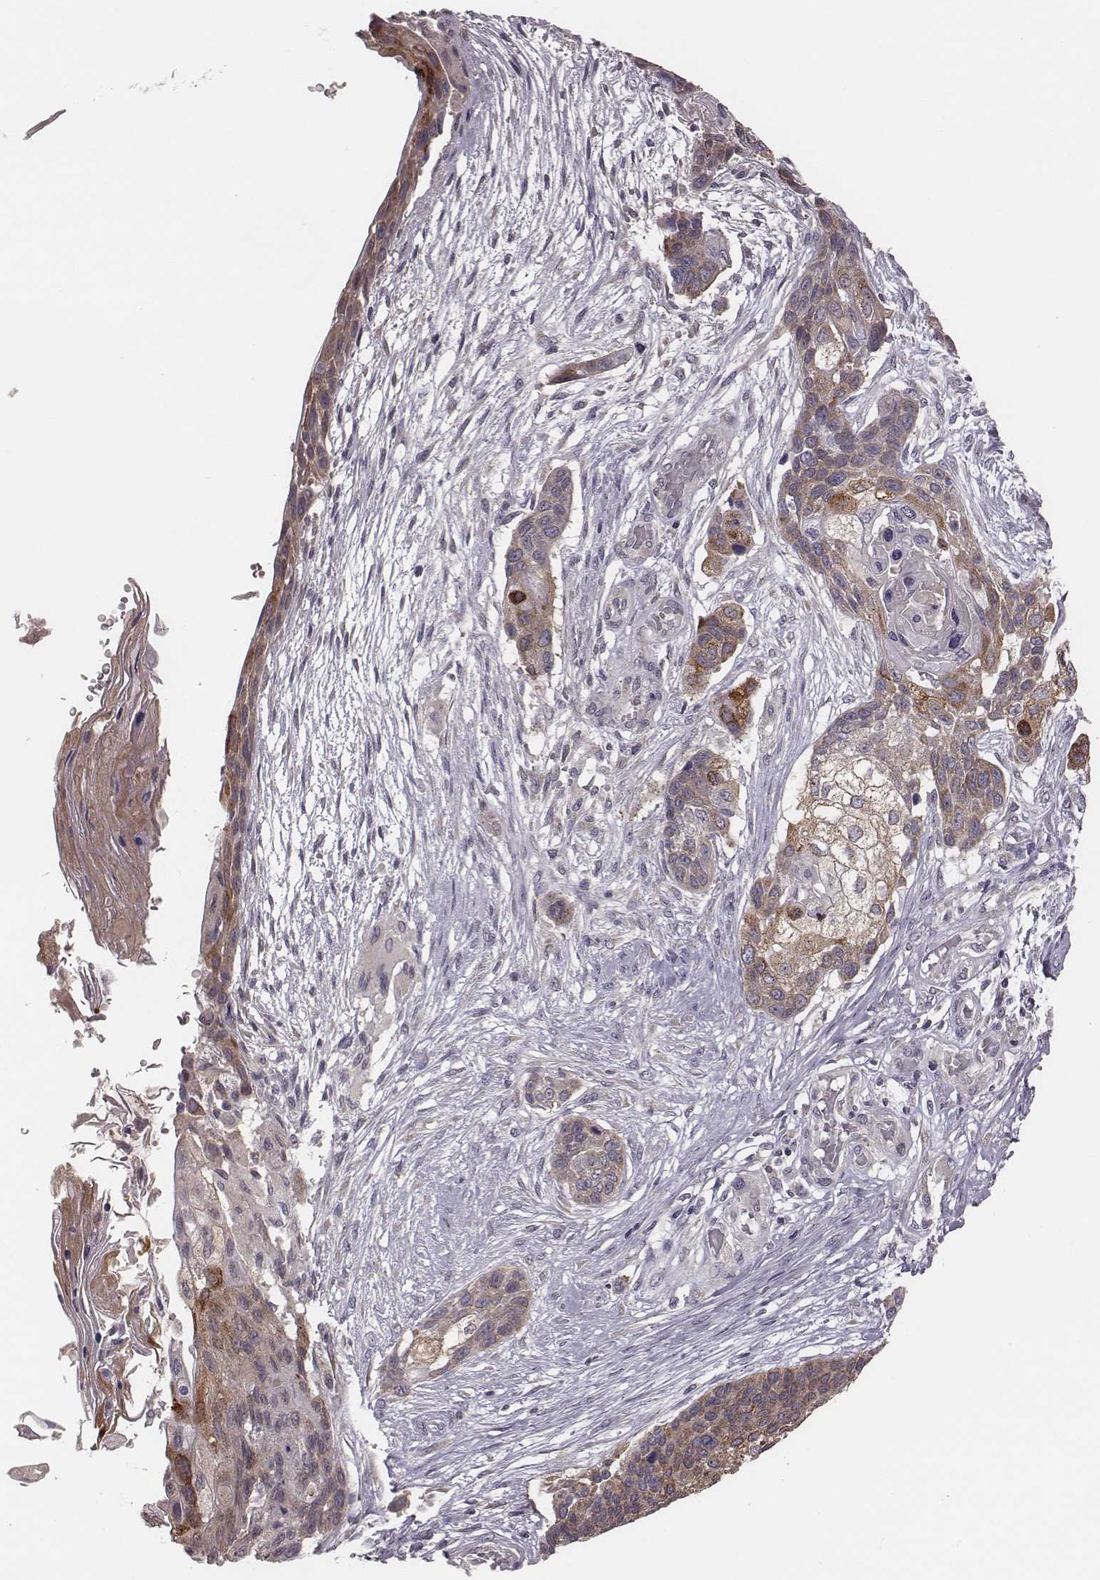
{"staining": {"intensity": "moderate", "quantity": "25%-75%", "location": "cytoplasmic/membranous"}, "tissue": "lung cancer", "cell_type": "Tumor cells", "image_type": "cancer", "snomed": [{"axis": "morphology", "description": "Squamous cell carcinoma, NOS"}, {"axis": "topography", "description": "Lung"}], "caption": "Immunohistochemistry staining of lung cancer (squamous cell carcinoma), which reveals medium levels of moderate cytoplasmic/membranous positivity in approximately 25%-75% of tumor cells indicating moderate cytoplasmic/membranous protein positivity. The staining was performed using DAB (3,3'-diaminobenzidine) (brown) for protein detection and nuclei were counterstained in hematoxylin (blue).", "gene": "P2RX5", "patient": {"sex": "male", "age": 69}}